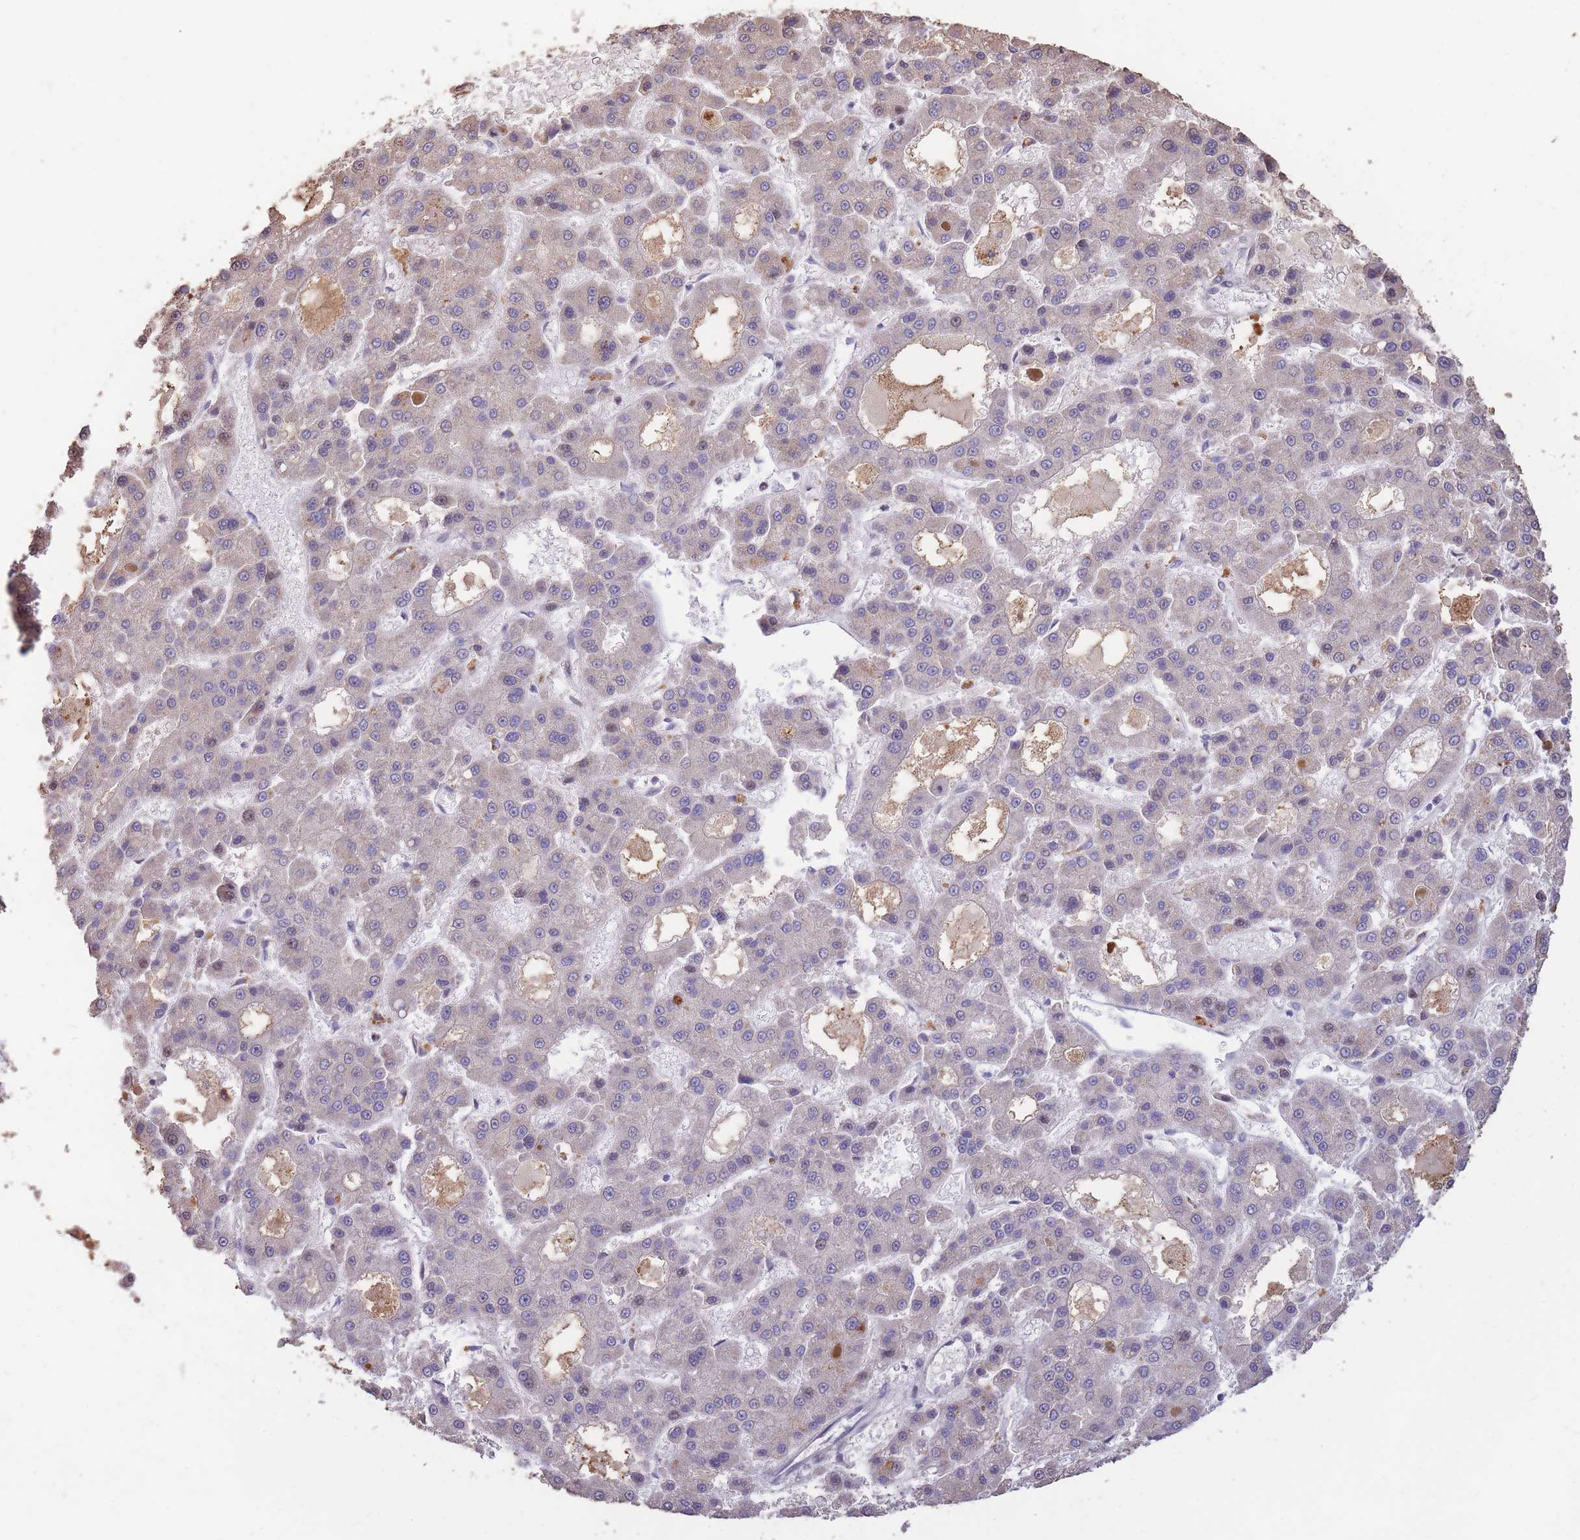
{"staining": {"intensity": "negative", "quantity": "none", "location": "none"}, "tissue": "liver cancer", "cell_type": "Tumor cells", "image_type": "cancer", "snomed": [{"axis": "morphology", "description": "Carcinoma, Hepatocellular, NOS"}, {"axis": "topography", "description": "Liver"}], "caption": "There is no significant expression in tumor cells of liver cancer.", "gene": "RGS14", "patient": {"sex": "male", "age": 70}}